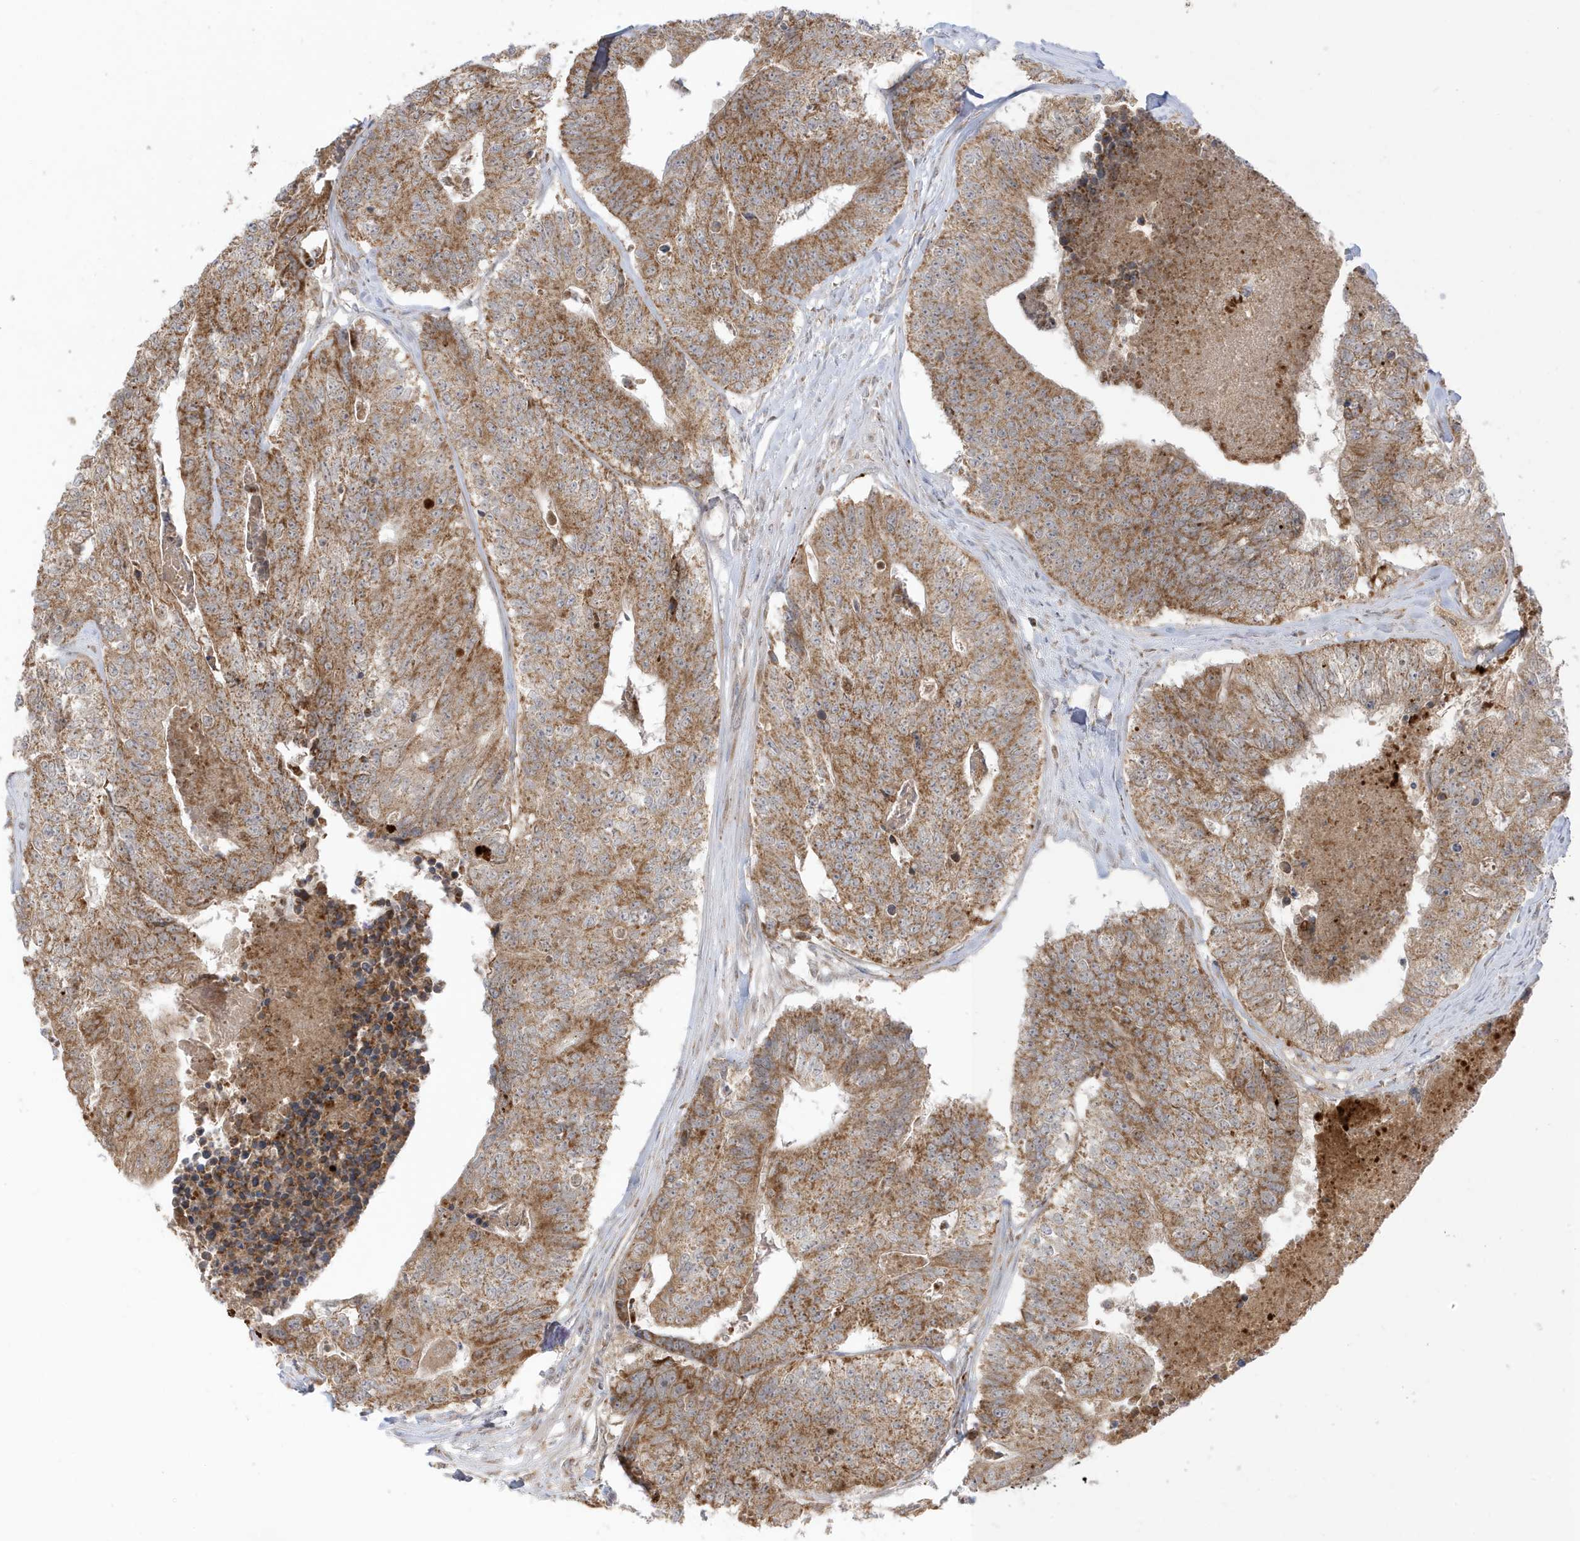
{"staining": {"intensity": "moderate", "quantity": ">75%", "location": "cytoplasmic/membranous"}, "tissue": "colorectal cancer", "cell_type": "Tumor cells", "image_type": "cancer", "snomed": [{"axis": "morphology", "description": "Adenocarcinoma, NOS"}, {"axis": "topography", "description": "Colon"}], "caption": "Immunohistochemical staining of human adenocarcinoma (colorectal) demonstrates medium levels of moderate cytoplasmic/membranous staining in about >75% of tumor cells.", "gene": "NPPC", "patient": {"sex": "female", "age": 67}}